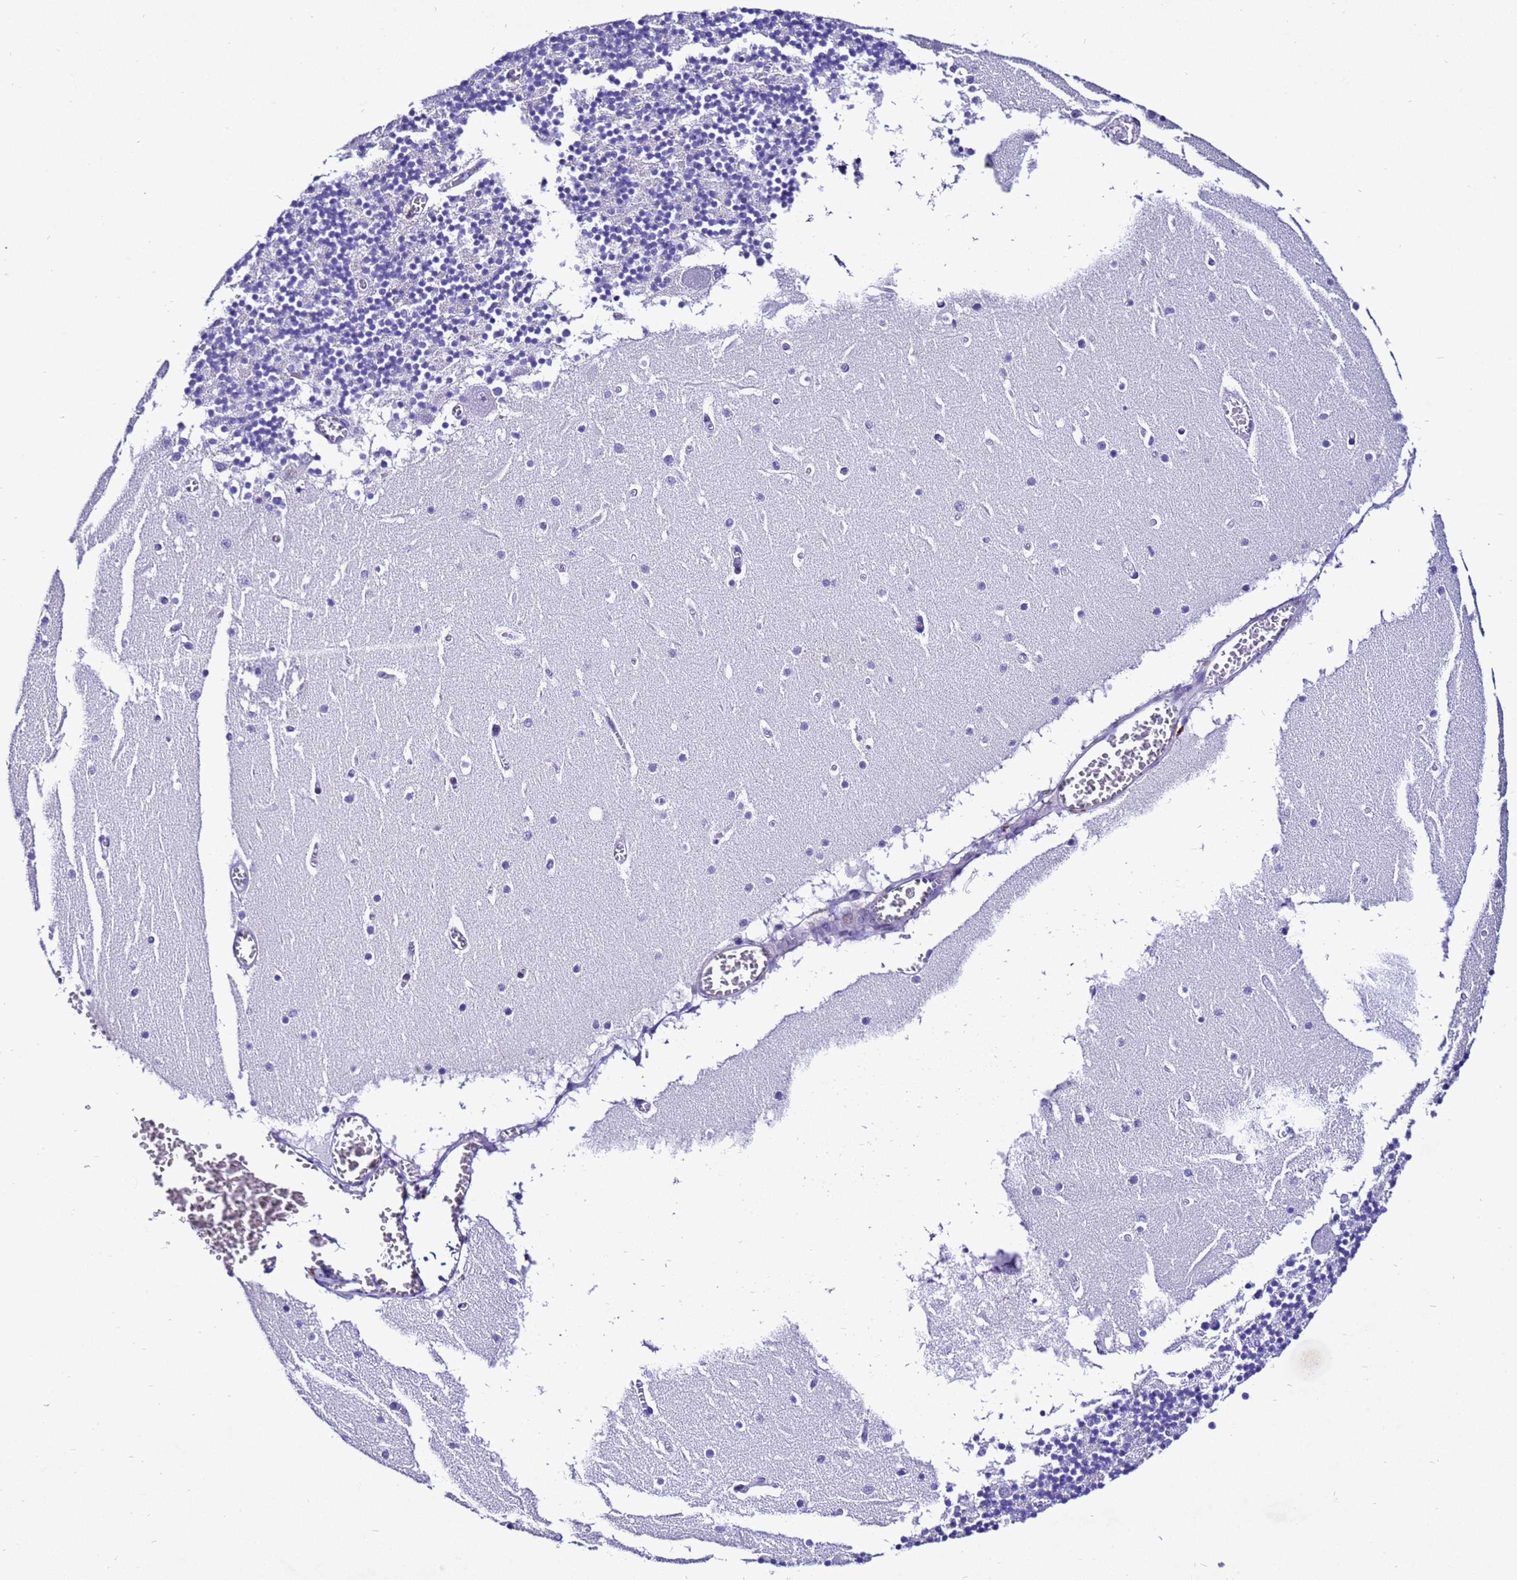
{"staining": {"intensity": "negative", "quantity": "none", "location": "none"}, "tissue": "cerebellum", "cell_type": "Cells in granular layer", "image_type": "normal", "snomed": [{"axis": "morphology", "description": "Normal tissue, NOS"}, {"axis": "topography", "description": "Cerebellum"}], "caption": "Immunohistochemical staining of unremarkable human cerebellum reveals no significant expression in cells in granular layer.", "gene": "ZNF417", "patient": {"sex": "female", "age": 28}}